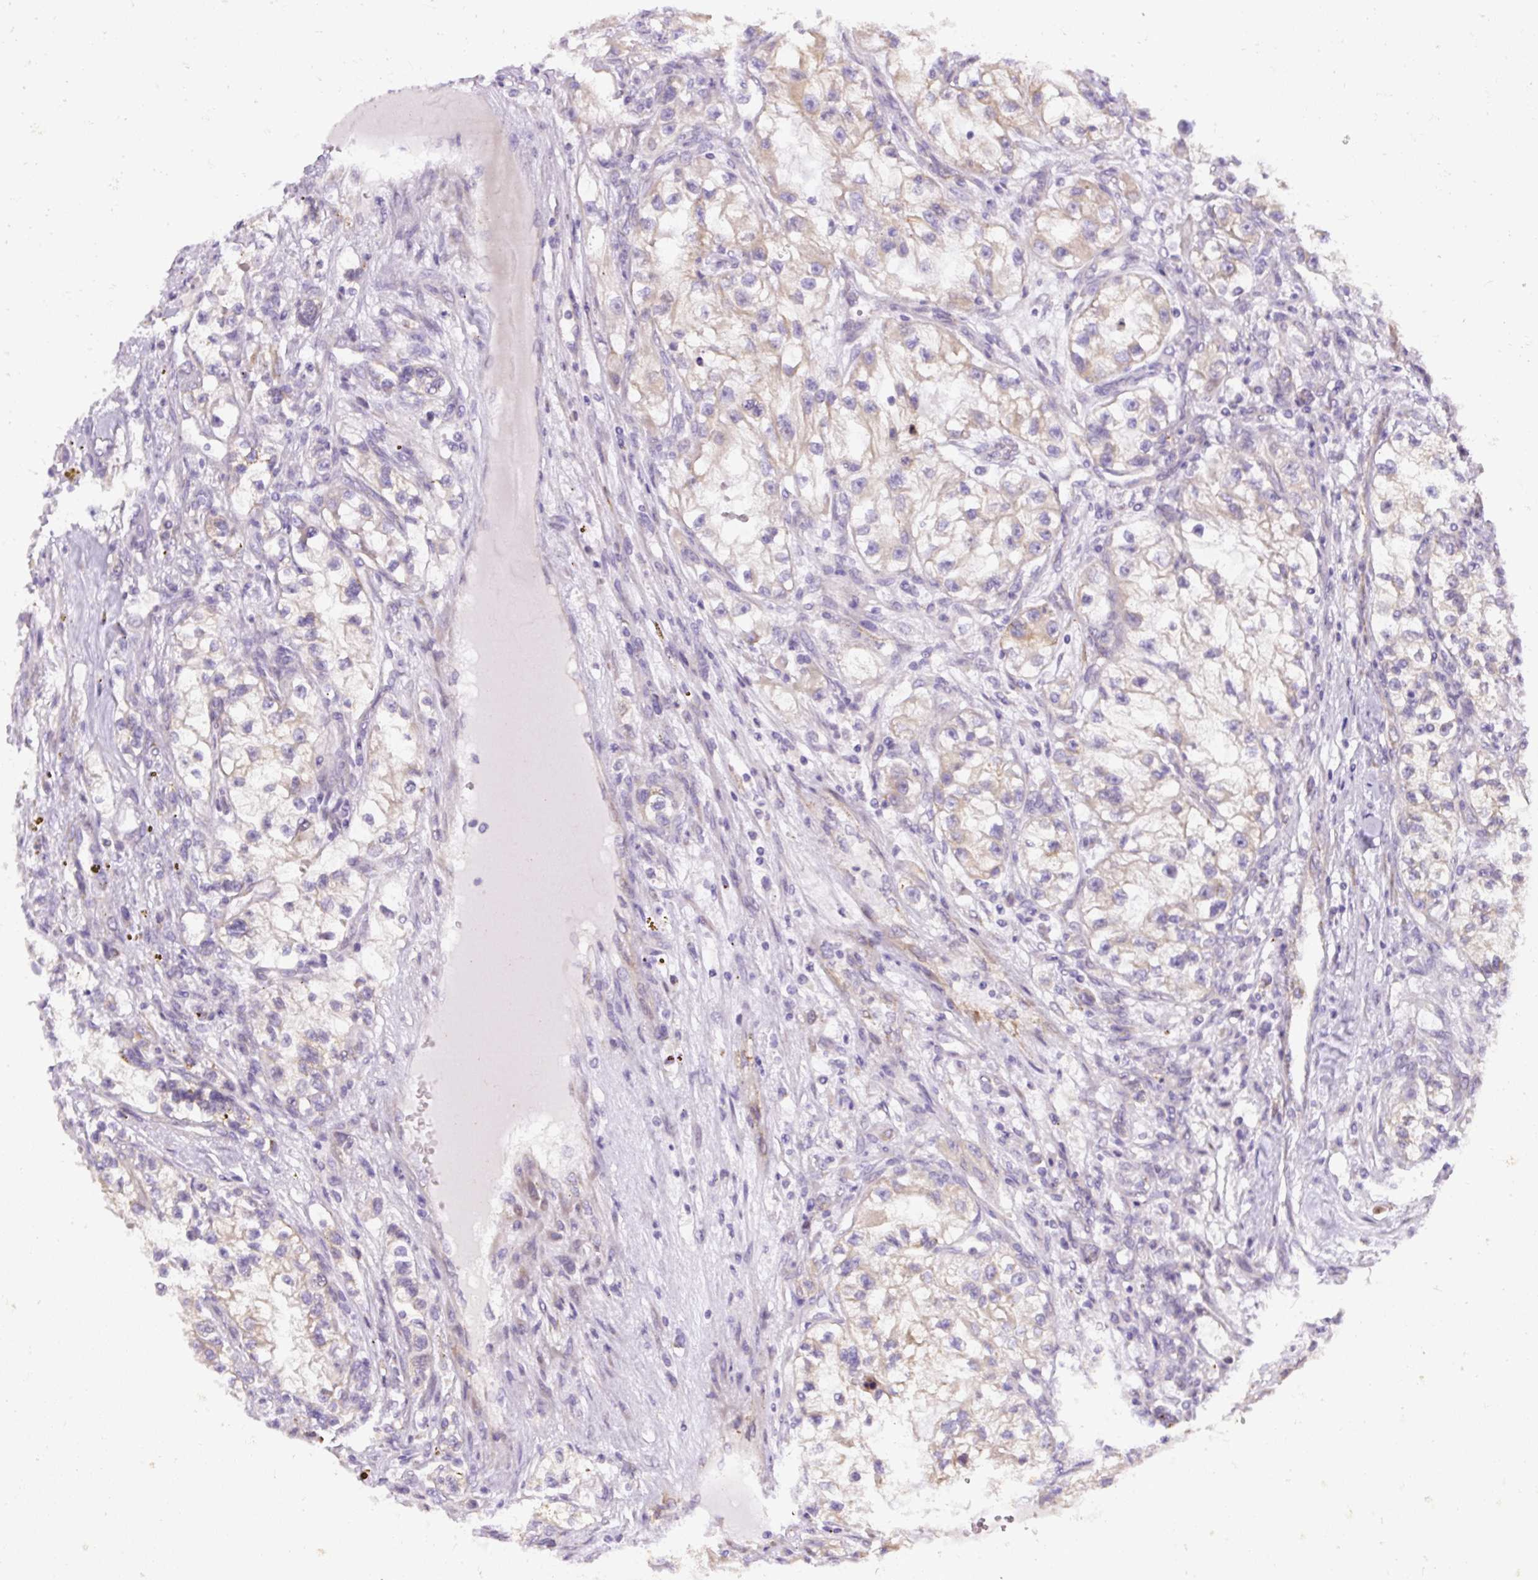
{"staining": {"intensity": "weak", "quantity": "25%-75%", "location": "cytoplasmic/membranous"}, "tissue": "renal cancer", "cell_type": "Tumor cells", "image_type": "cancer", "snomed": [{"axis": "morphology", "description": "Adenocarcinoma, NOS"}, {"axis": "topography", "description": "Kidney"}], "caption": "Adenocarcinoma (renal) was stained to show a protein in brown. There is low levels of weak cytoplasmic/membranous staining in approximately 25%-75% of tumor cells.", "gene": "FAM149A", "patient": {"sex": "female", "age": 57}}